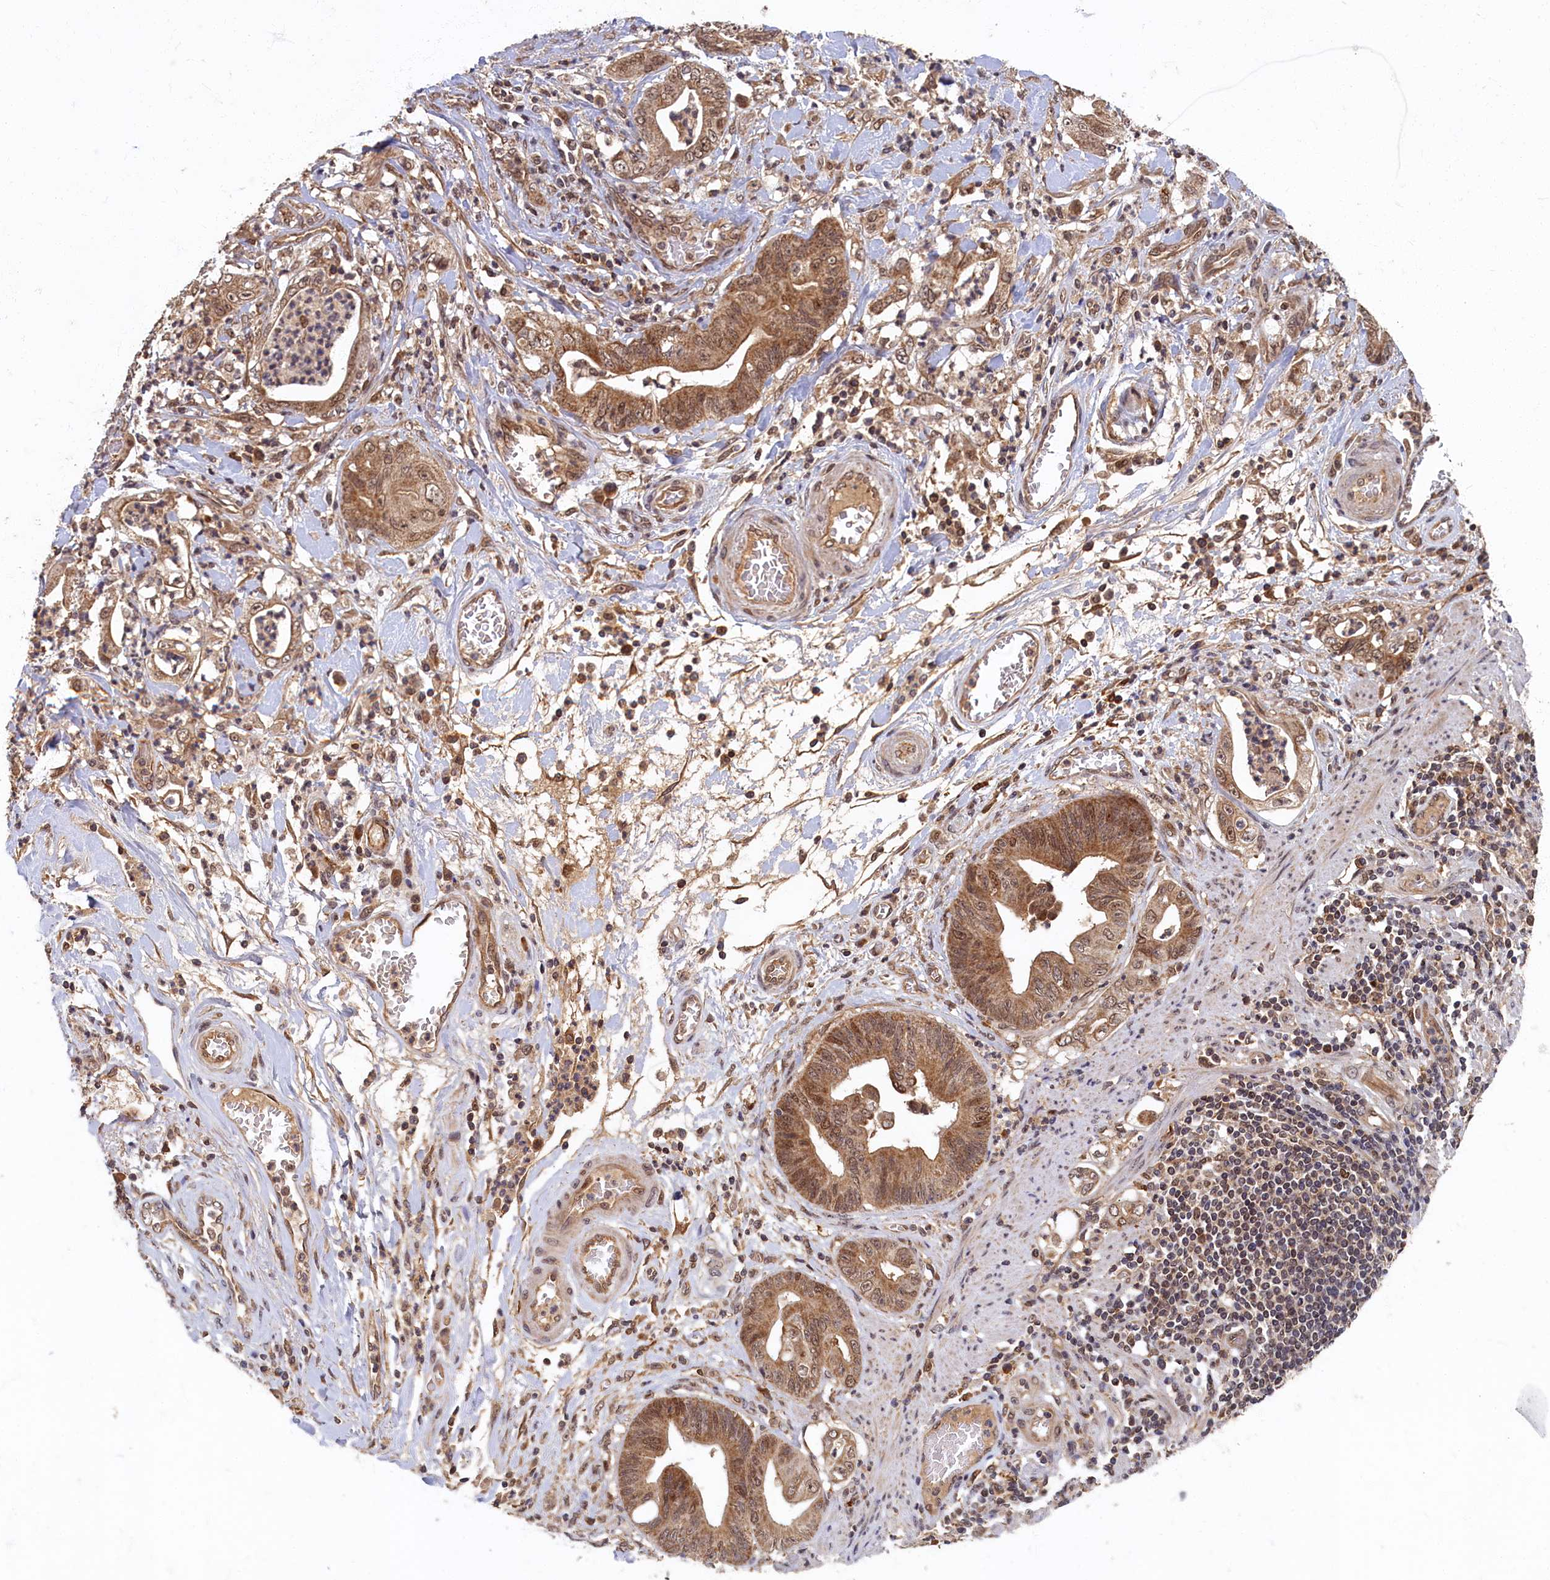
{"staining": {"intensity": "moderate", "quantity": ">75%", "location": "cytoplasmic/membranous,nuclear"}, "tissue": "stomach cancer", "cell_type": "Tumor cells", "image_type": "cancer", "snomed": [{"axis": "morphology", "description": "Adenocarcinoma, NOS"}, {"axis": "topography", "description": "Stomach"}], "caption": "There is medium levels of moderate cytoplasmic/membranous and nuclear staining in tumor cells of stomach adenocarcinoma, as demonstrated by immunohistochemical staining (brown color).", "gene": "BRCA1", "patient": {"sex": "female", "age": 73}}